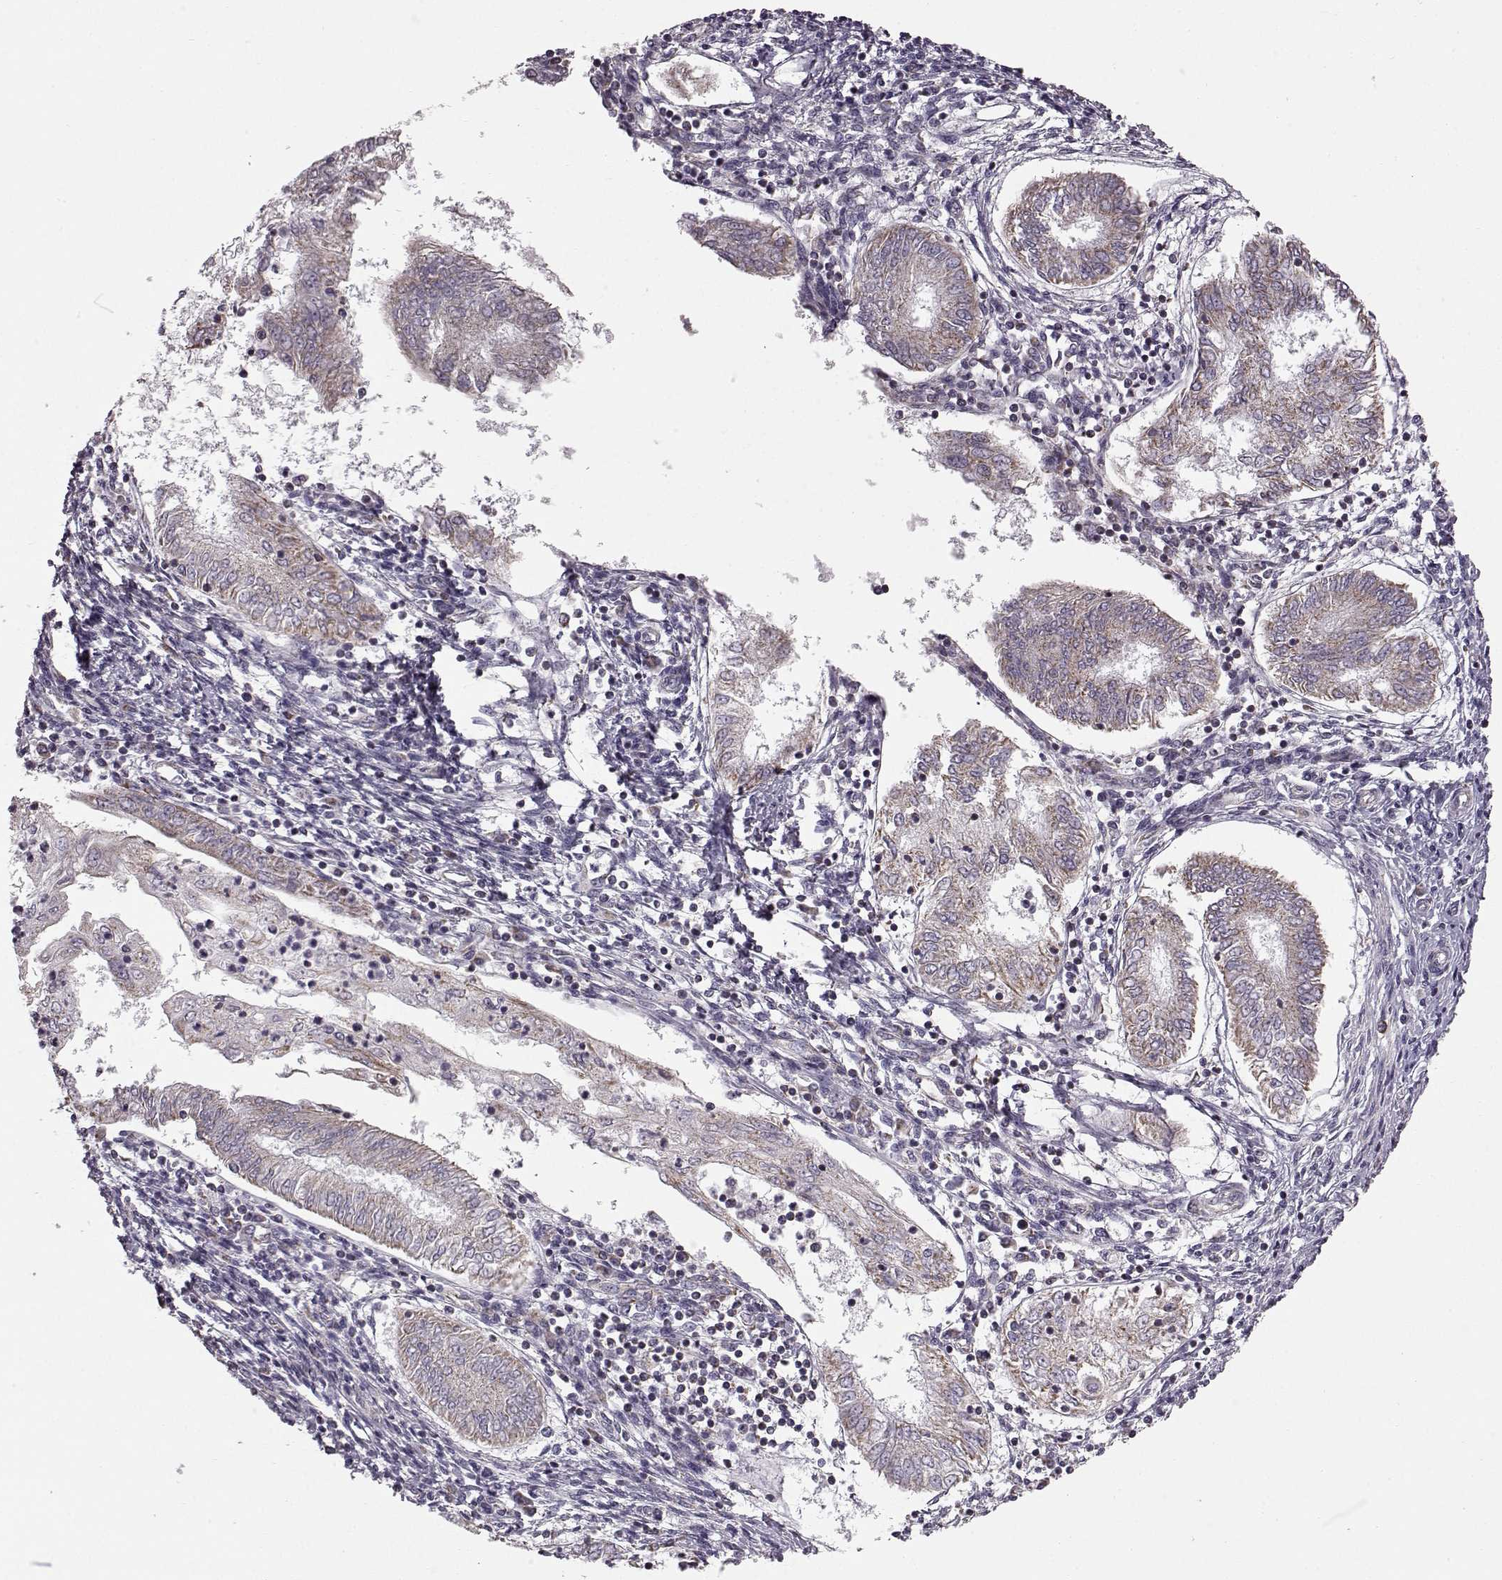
{"staining": {"intensity": "weak", "quantity": "<25%", "location": "cytoplasmic/membranous"}, "tissue": "endometrial cancer", "cell_type": "Tumor cells", "image_type": "cancer", "snomed": [{"axis": "morphology", "description": "Adenocarcinoma, NOS"}, {"axis": "topography", "description": "Endometrium"}], "caption": "Immunohistochemical staining of human adenocarcinoma (endometrial) displays no significant expression in tumor cells.", "gene": "FAM8A1", "patient": {"sex": "female", "age": 68}}